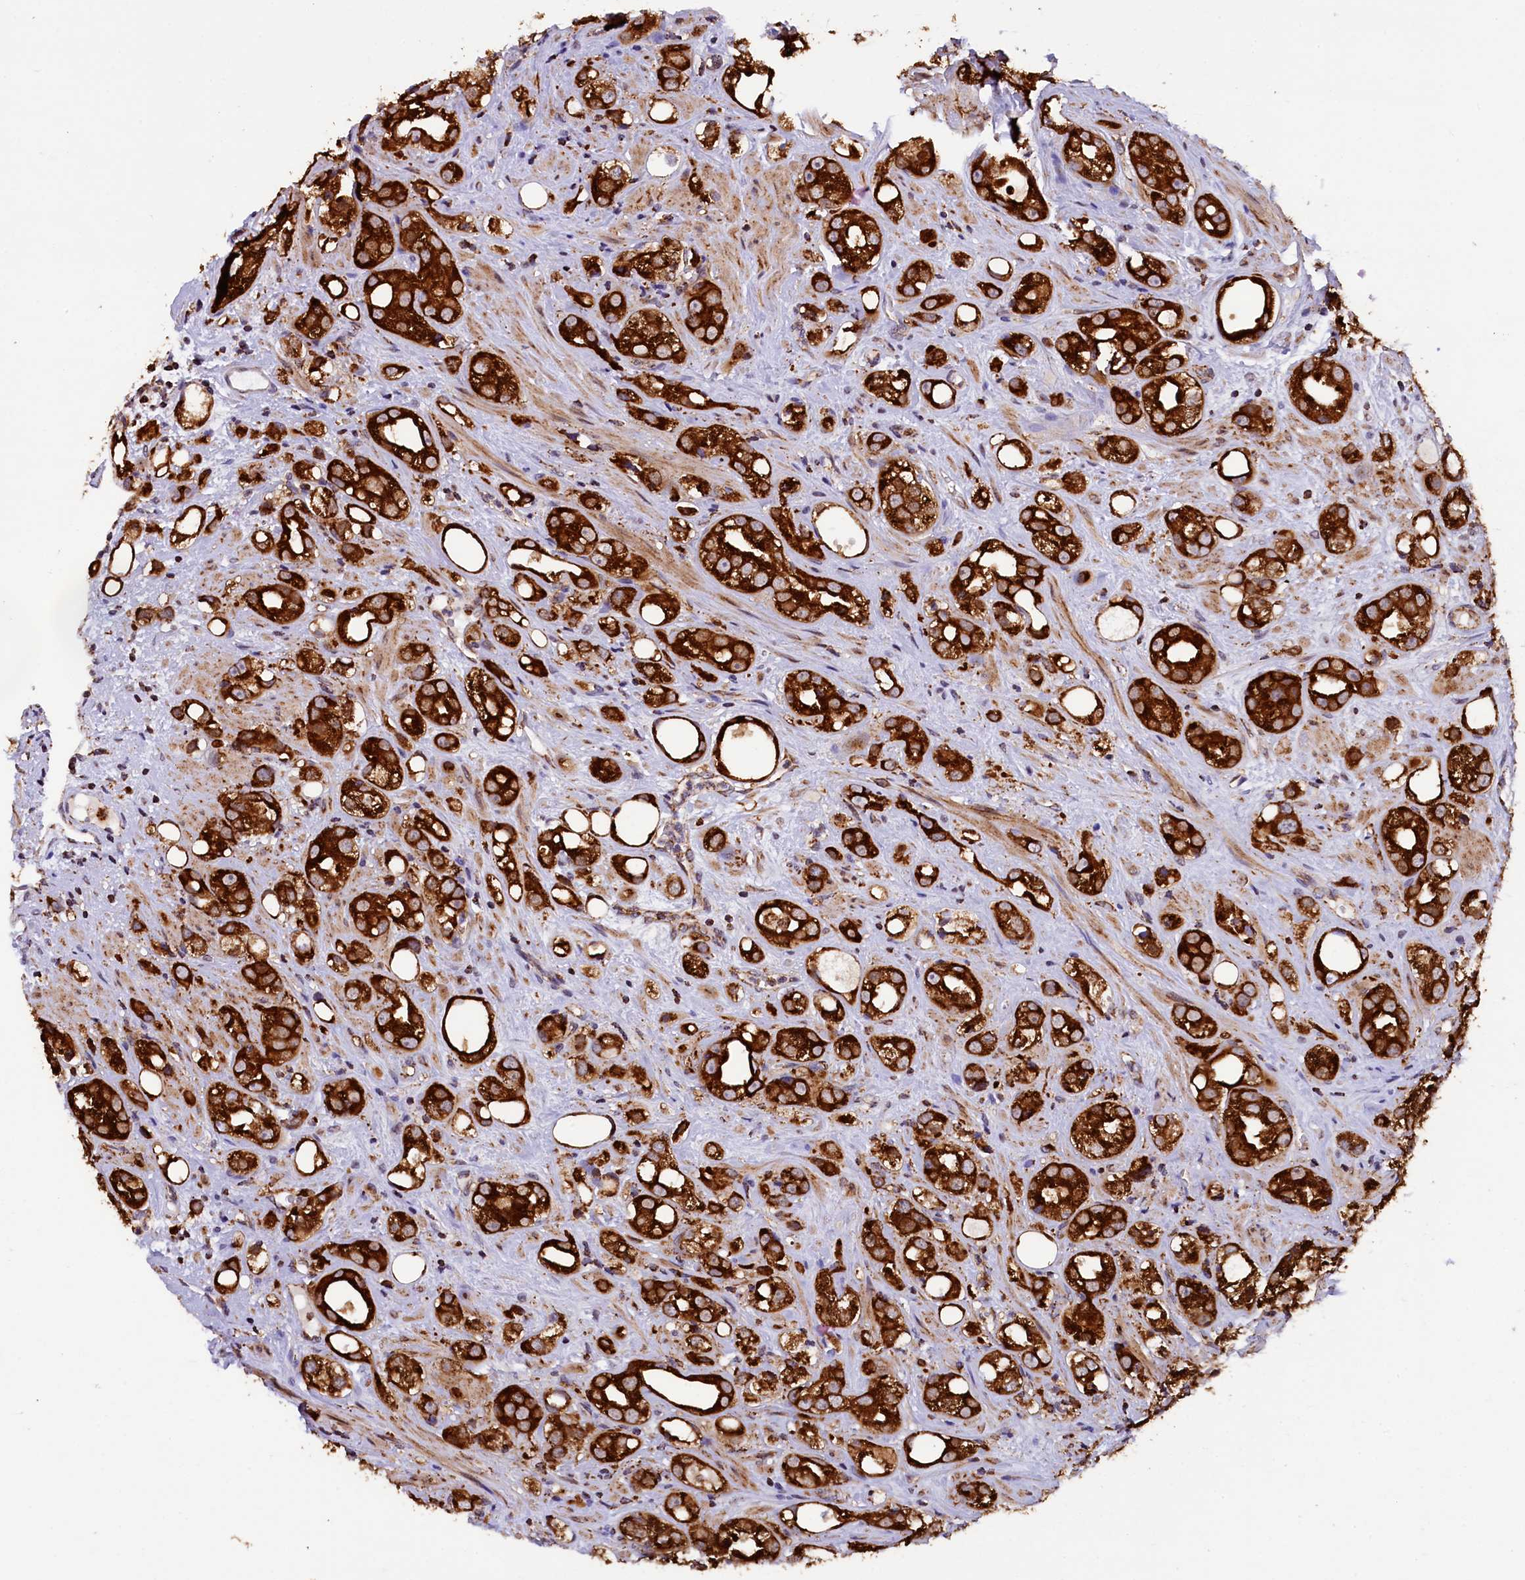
{"staining": {"intensity": "strong", "quantity": ">75%", "location": "cytoplasmic/membranous"}, "tissue": "prostate cancer", "cell_type": "Tumor cells", "image_type": "cancer", "snomed": [{"axis": "morphology", "description": "Adenocarcinoma, NOS"}, {"axis": "topography", "description": "Prostate"}], "caption": "Prostate adenocarcinoma stained with immunohistochemistry (IHC) shows strong cytoplasmic/membranous expression in about >75% of tumor cells.", "gene": "KLC2", "patient": {"sex": "male", "age": 79}}